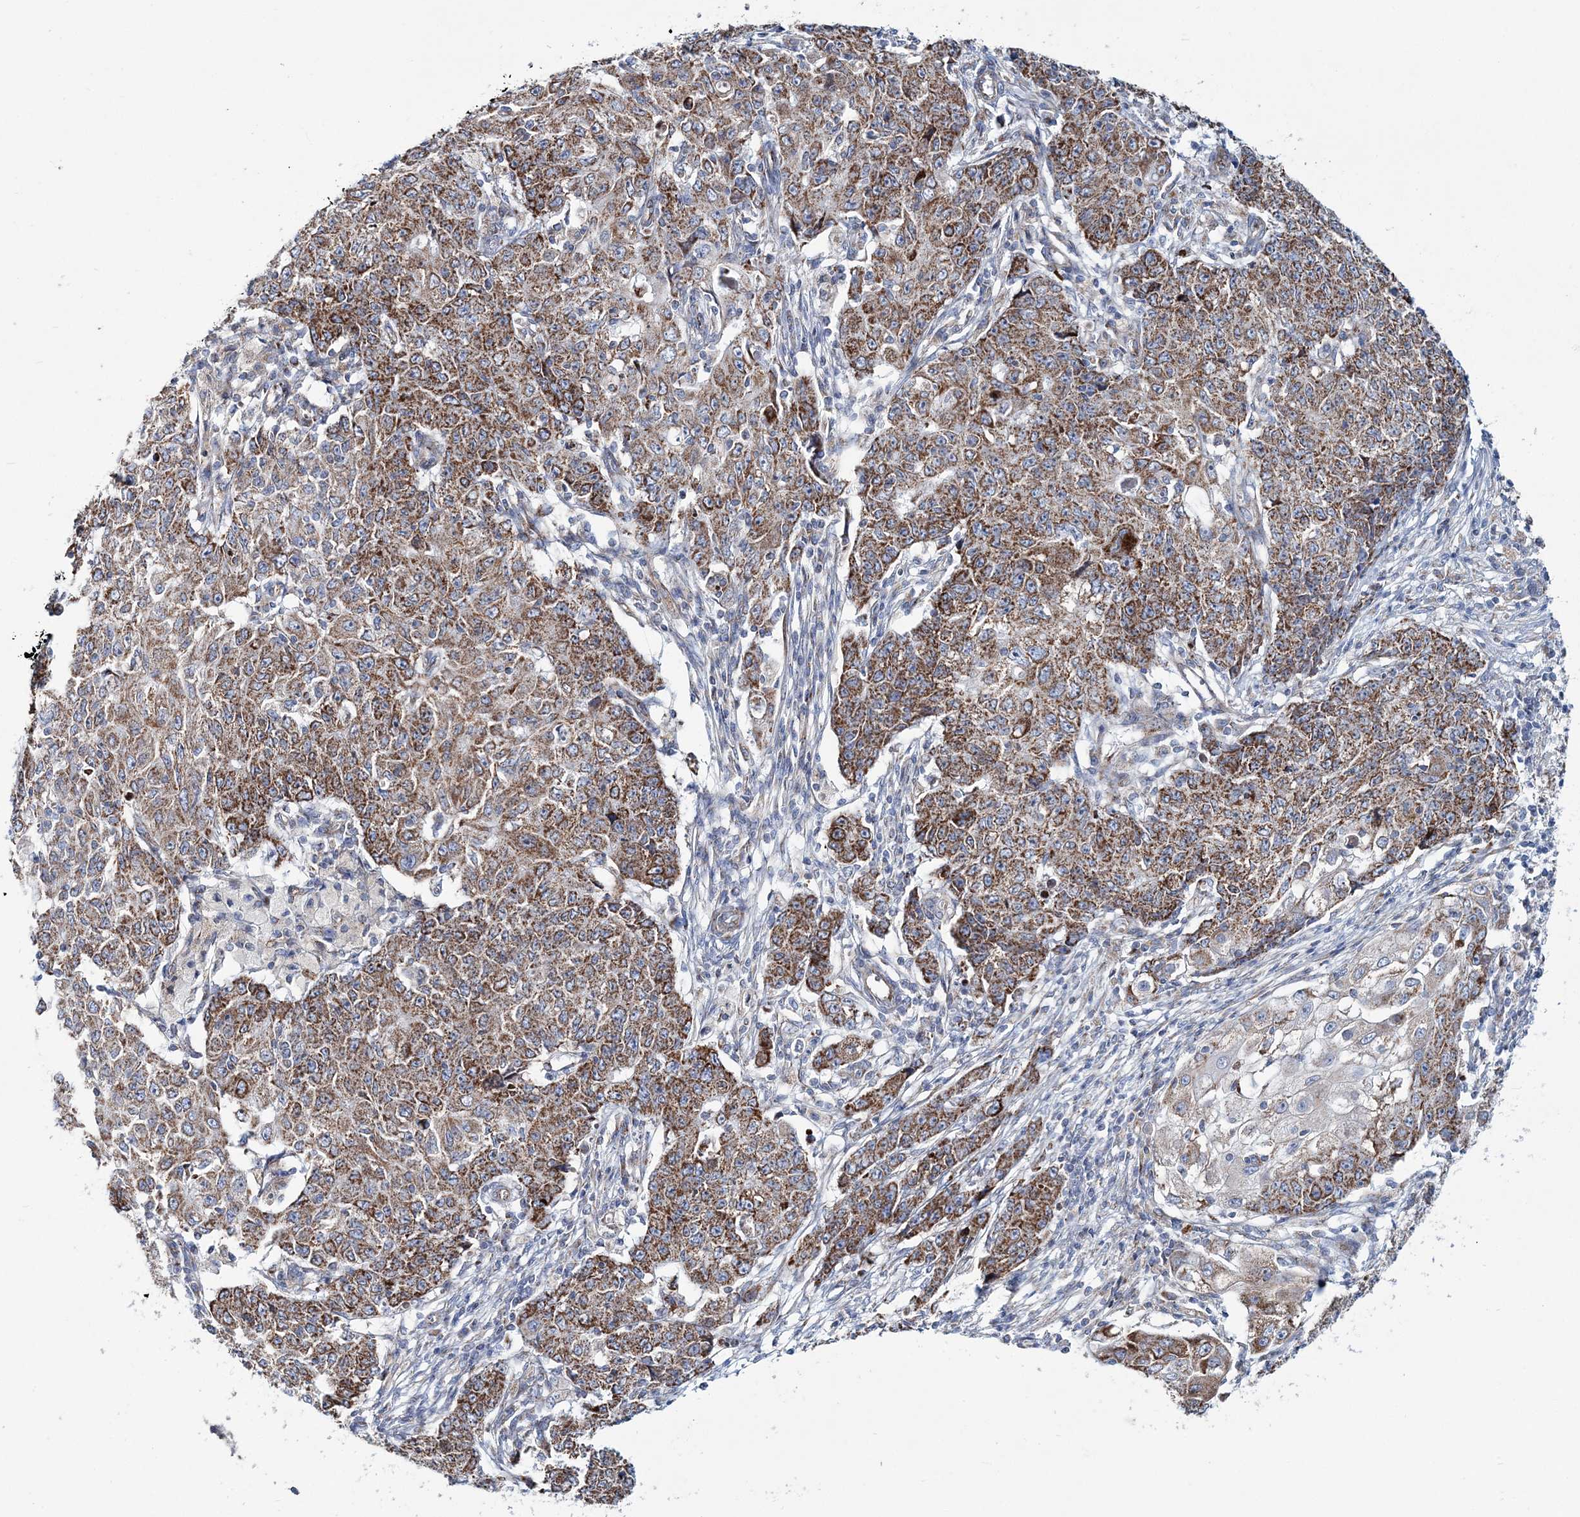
{"staining": {"intensity": "strong", "quantity": ">75%", "location": "cytoplasmic/membranous"}, "tissue": "ovarian cancer", "cell_type": "Tumor cells", "image_type": "cancer", "snomed": [{"axis": "morphology", "description": "Carcinoma, endometroid"}, {"axis": "topography", "description": "Ovary"}], "caption": "Protein positivity by immunohistochemistry (IHC) displays strong cytoplasmic/membranous expression in approximately >75% of tumor cells in ovarian cancer (endometroid carcinoma).", "gene": "ARHGAP6", "patient": {"sex": "female", "age": 42}}